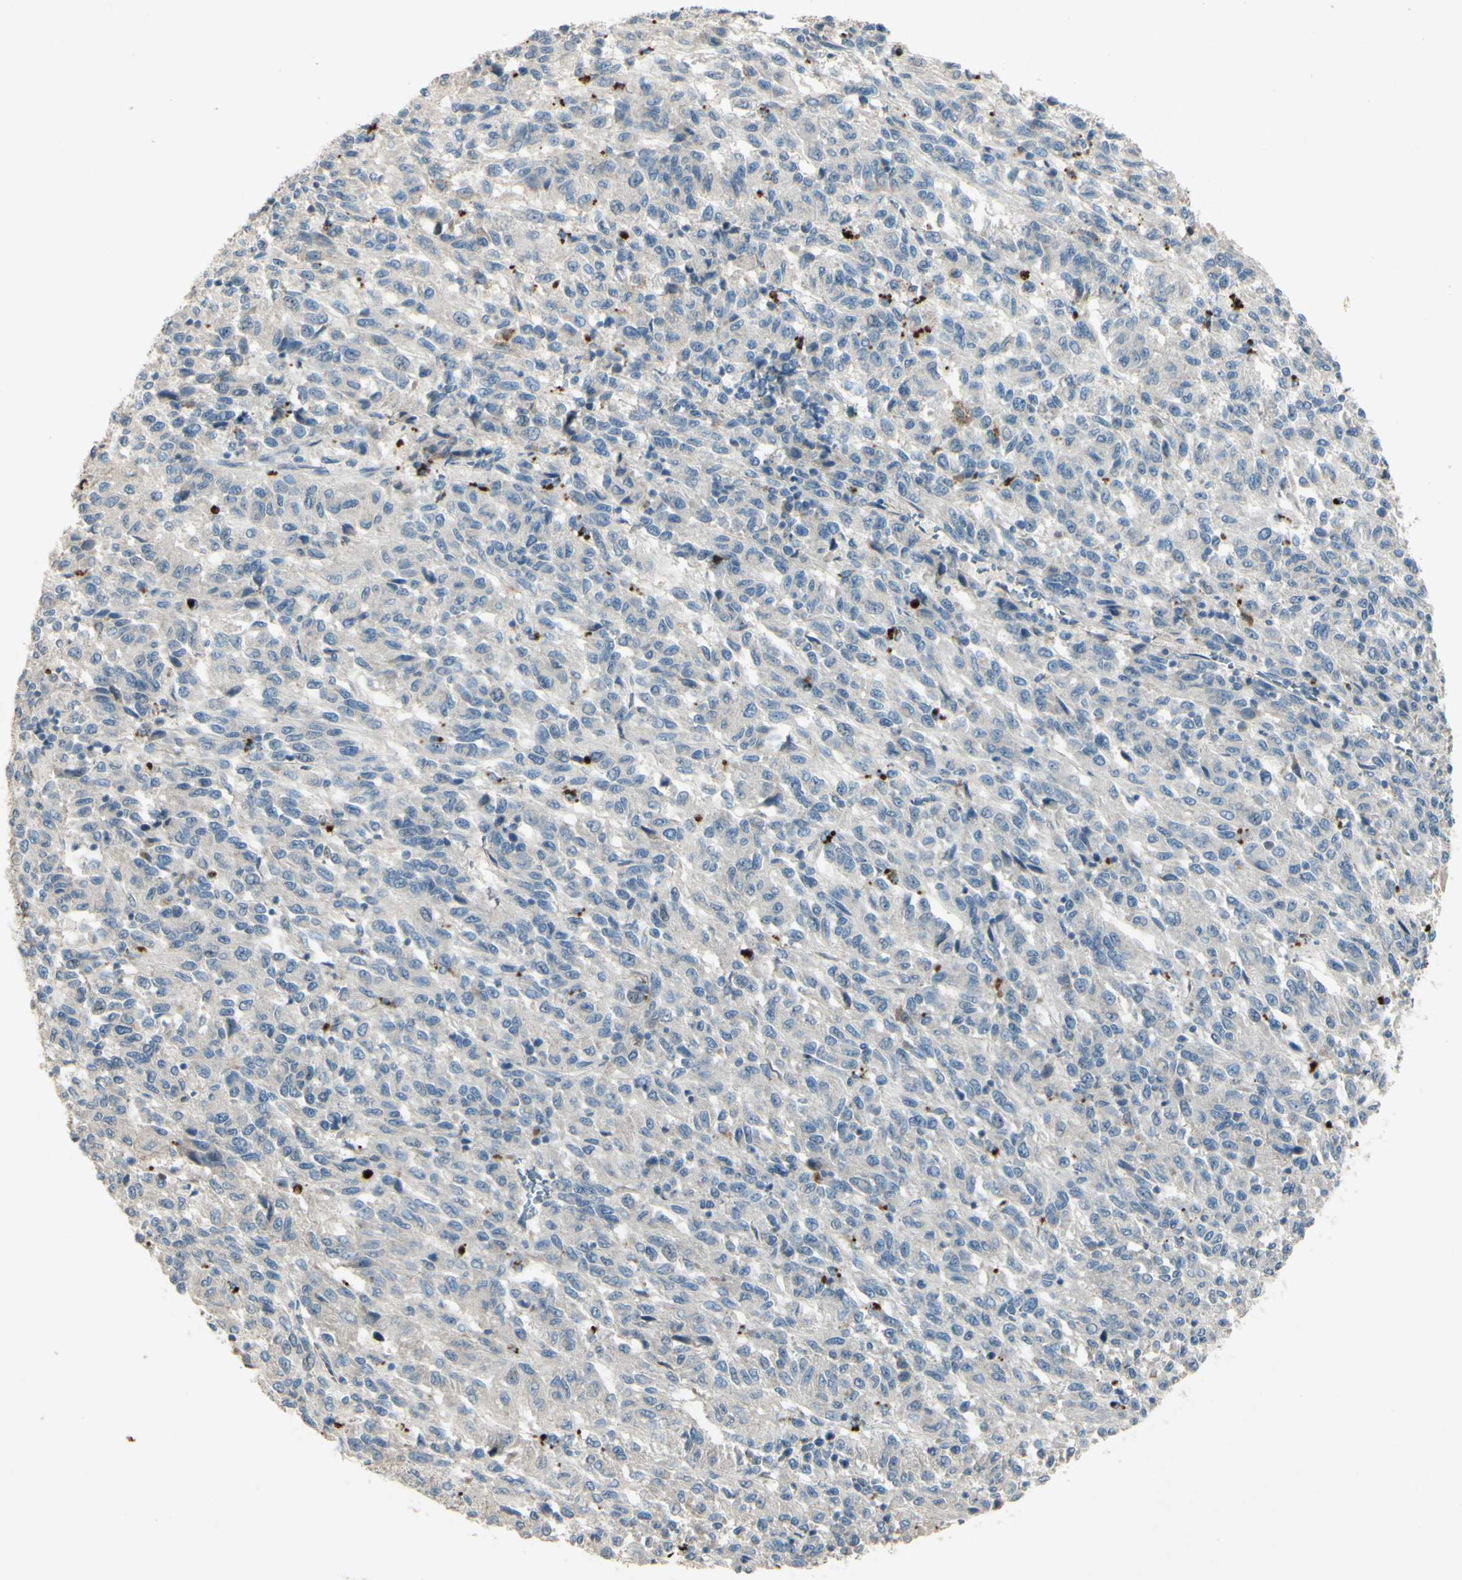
{"staining": {"intensity": "negative", "quantity": "none", "location": "none"}, "tissue": "melanoma", "cell_type": "Tumor cells", "image_type": "cancer", "snomed": [{"axis": "morphology", "description": "Malignant melanoma, Metastatic site"}, {"axis": "topography", "description": "Lung"}], "caption": "Melanoma stained for a protein using IHC shows no staining tumor cells.", "gene": "TIMM21", "patient": {"sex": "male", "age": 64}}